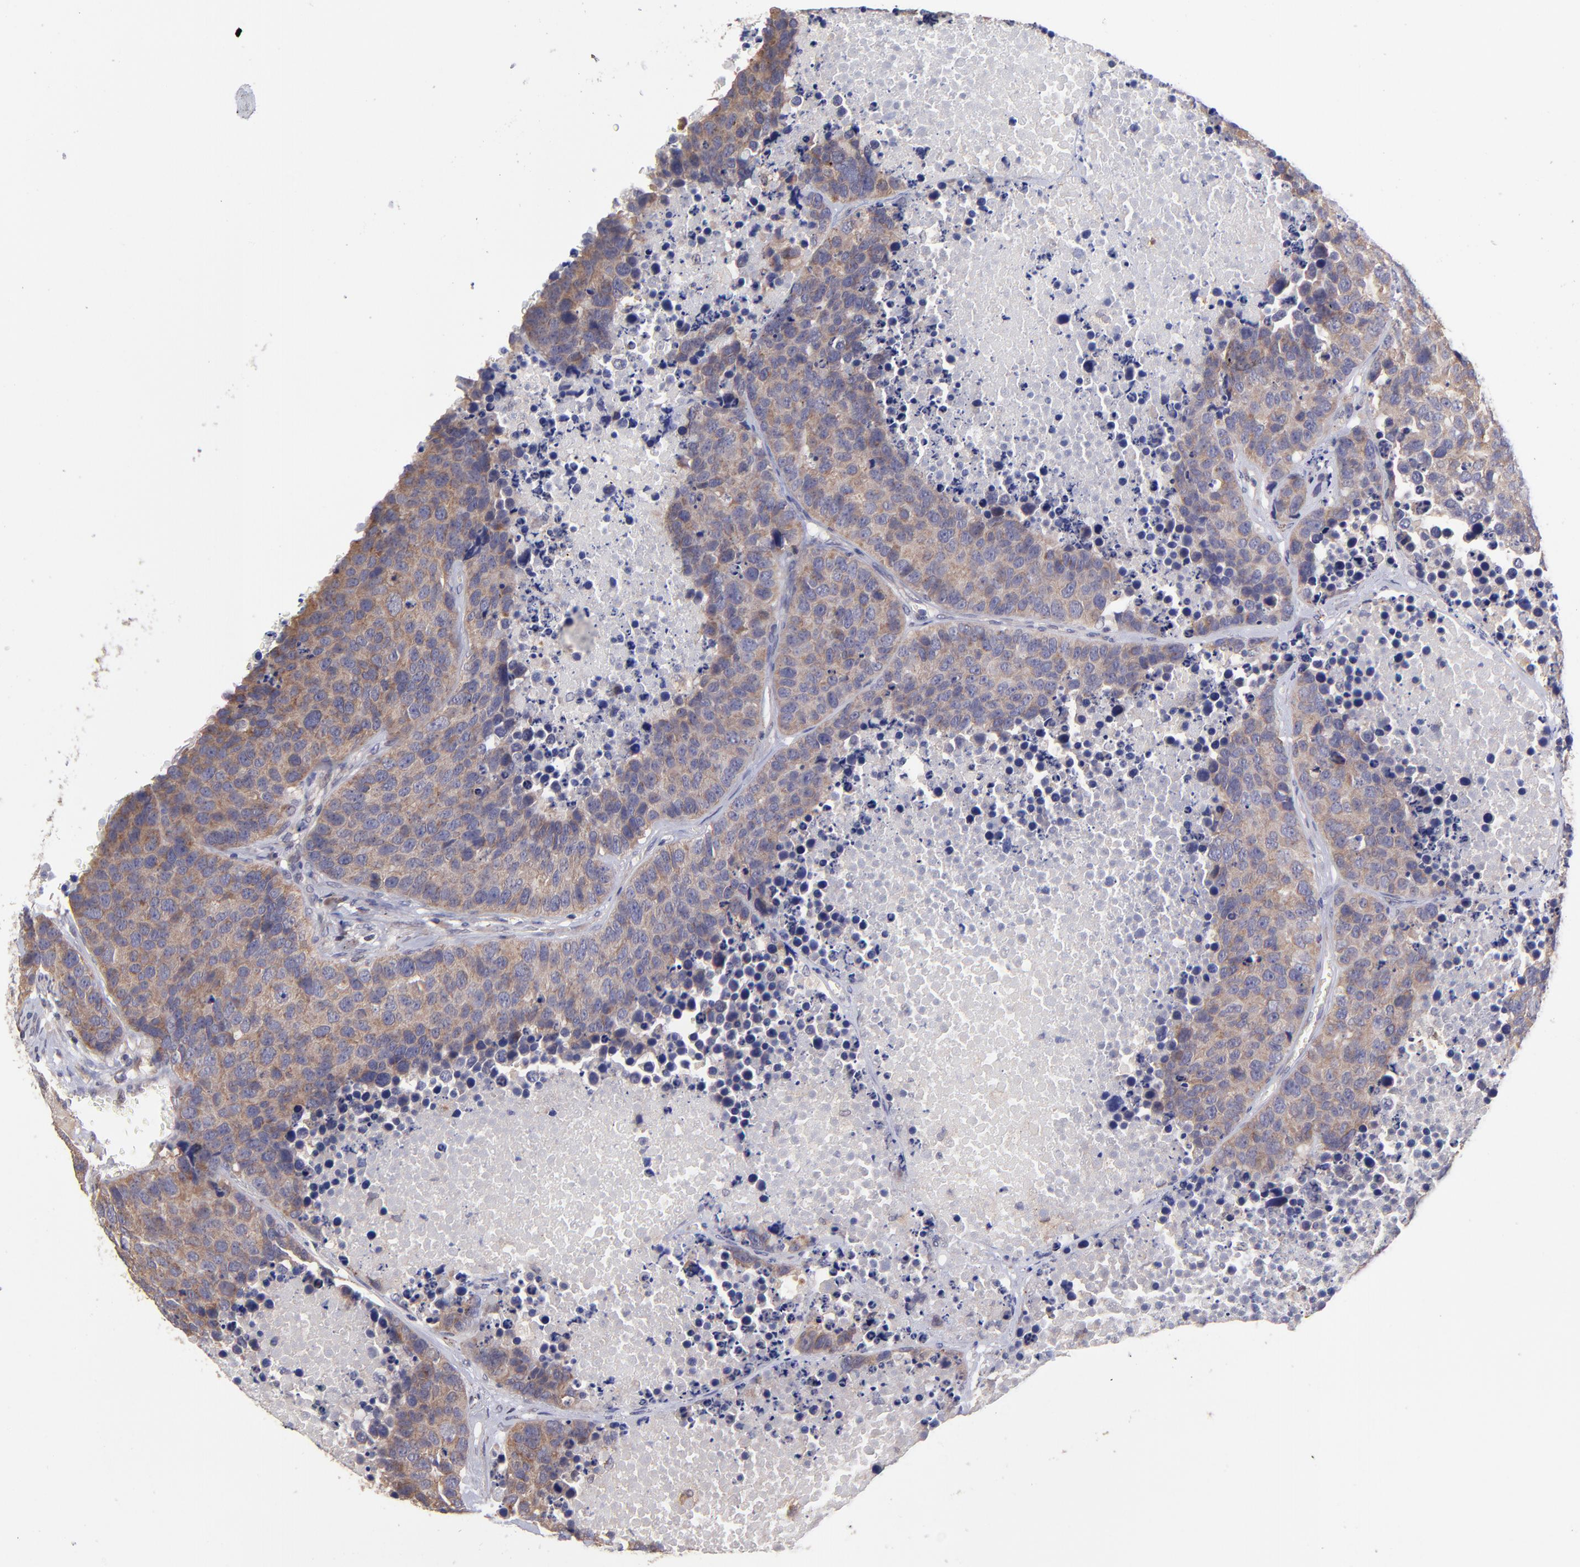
{"staining": {"intensity": "moderate", "quantity": ">75%", "location": "cytoplasmic/membranous"}, "tissue": "carcinoid", "cell_type": "Tumor cells", "image_type": "cancer", "snomed": [{"axis": "morphology", "description": "Carcinoid, malignant, NOS"}, {"axis": "topography", "description": "Lung"}], "caption": "Carcinoid stained for a protein reveals moderate cytoplasmic/membranous positivity in tumor cells.", "gene": "NSF", "patient": {"sex": "male", "age": 60}}